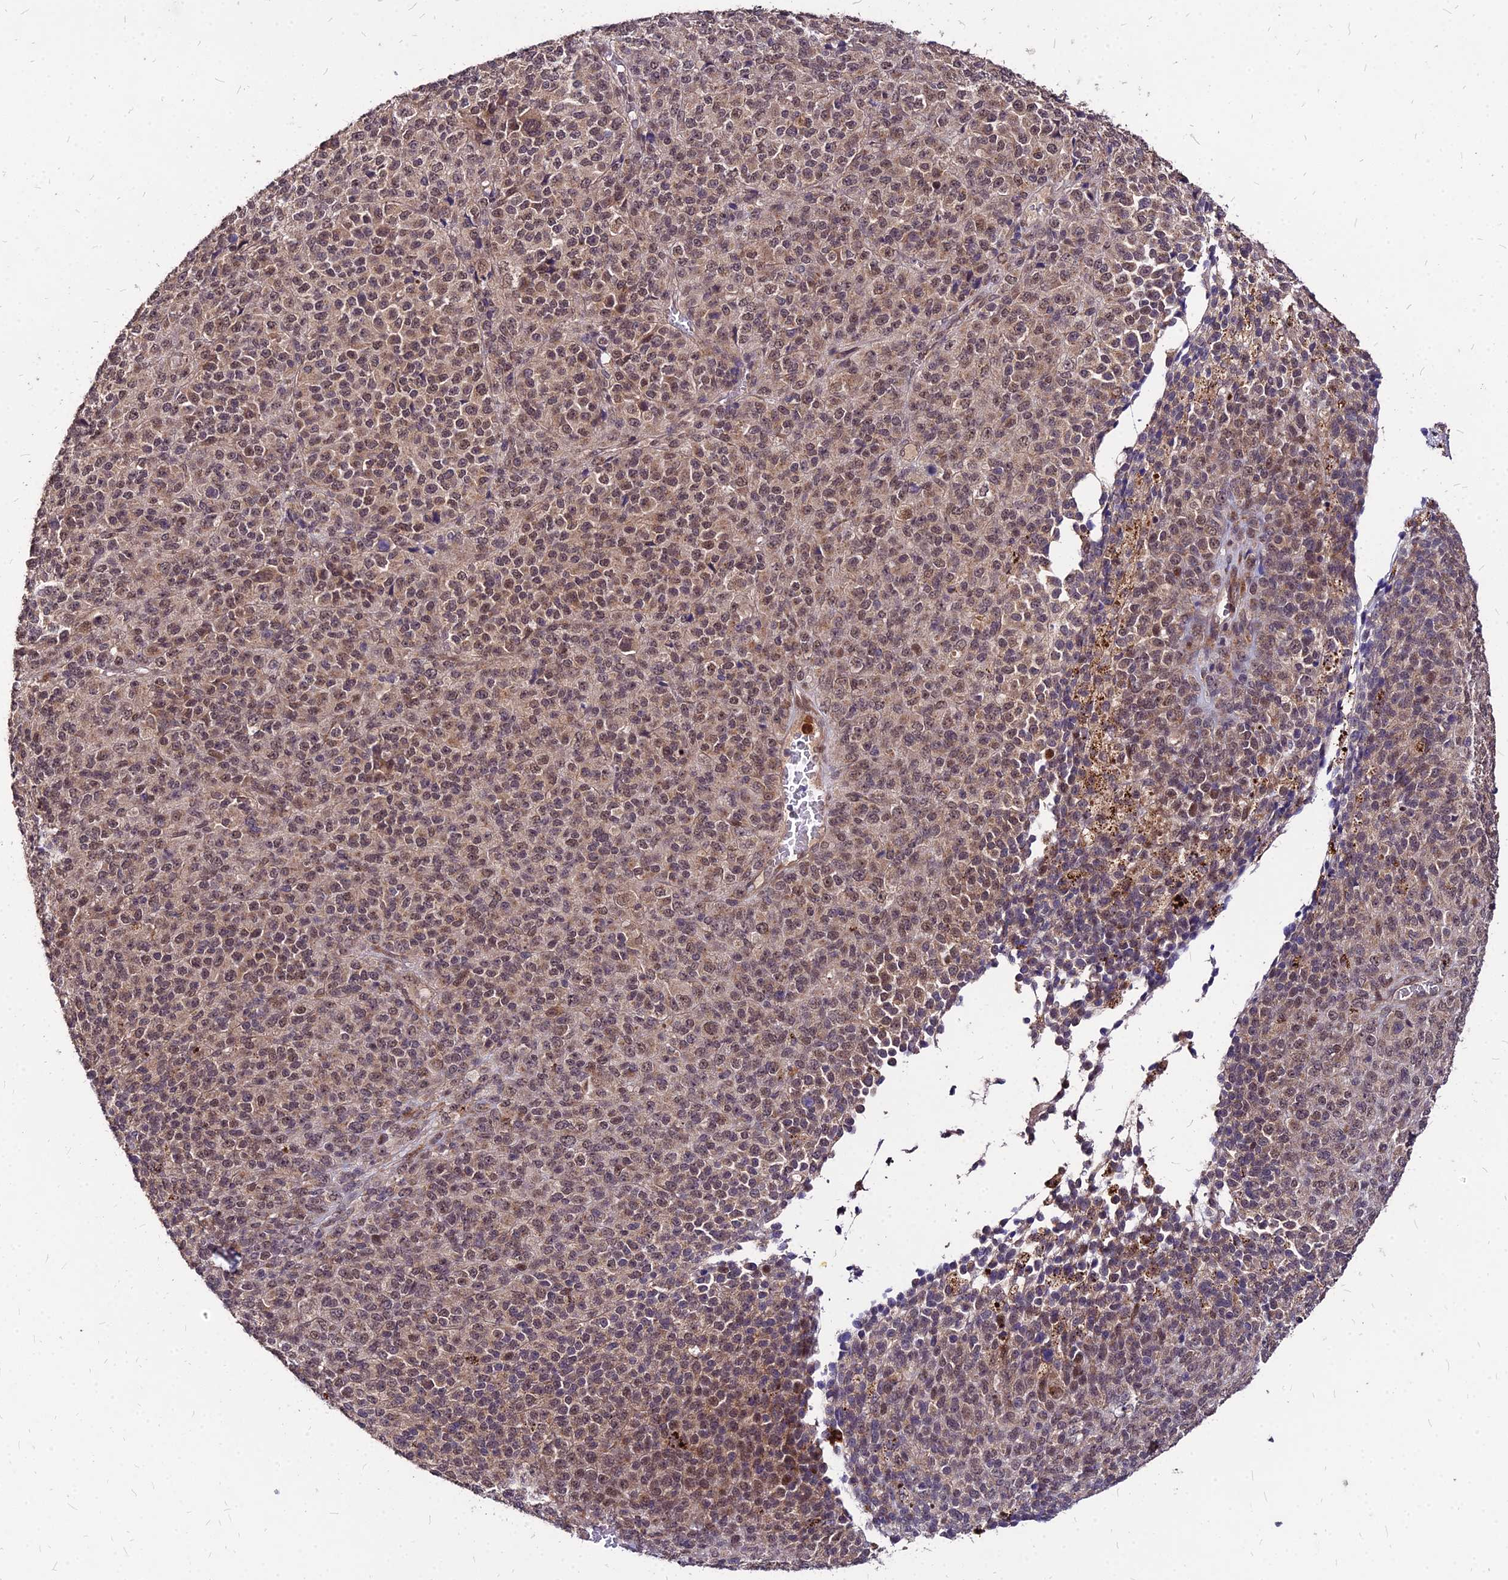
{"staining": {"intensity": "weak", "quantity": ">75%", "location": "cytoplasmic/membranous,nuclear"}, "tissue": "melanoma", "cell_type": "Tumor cells", "image_type": "cancer", "snomed": [{"axis": "morphology", "description": "Malignant melanoma, Metastatic site"}, {"axis": "topography", "description": "Brain"}], "caption": "Melanoma stained with a protein marker demonstrates weak staining in tumor cells.", "gene": "APBA3", "patient": {"sex": "female", "age": 56}}